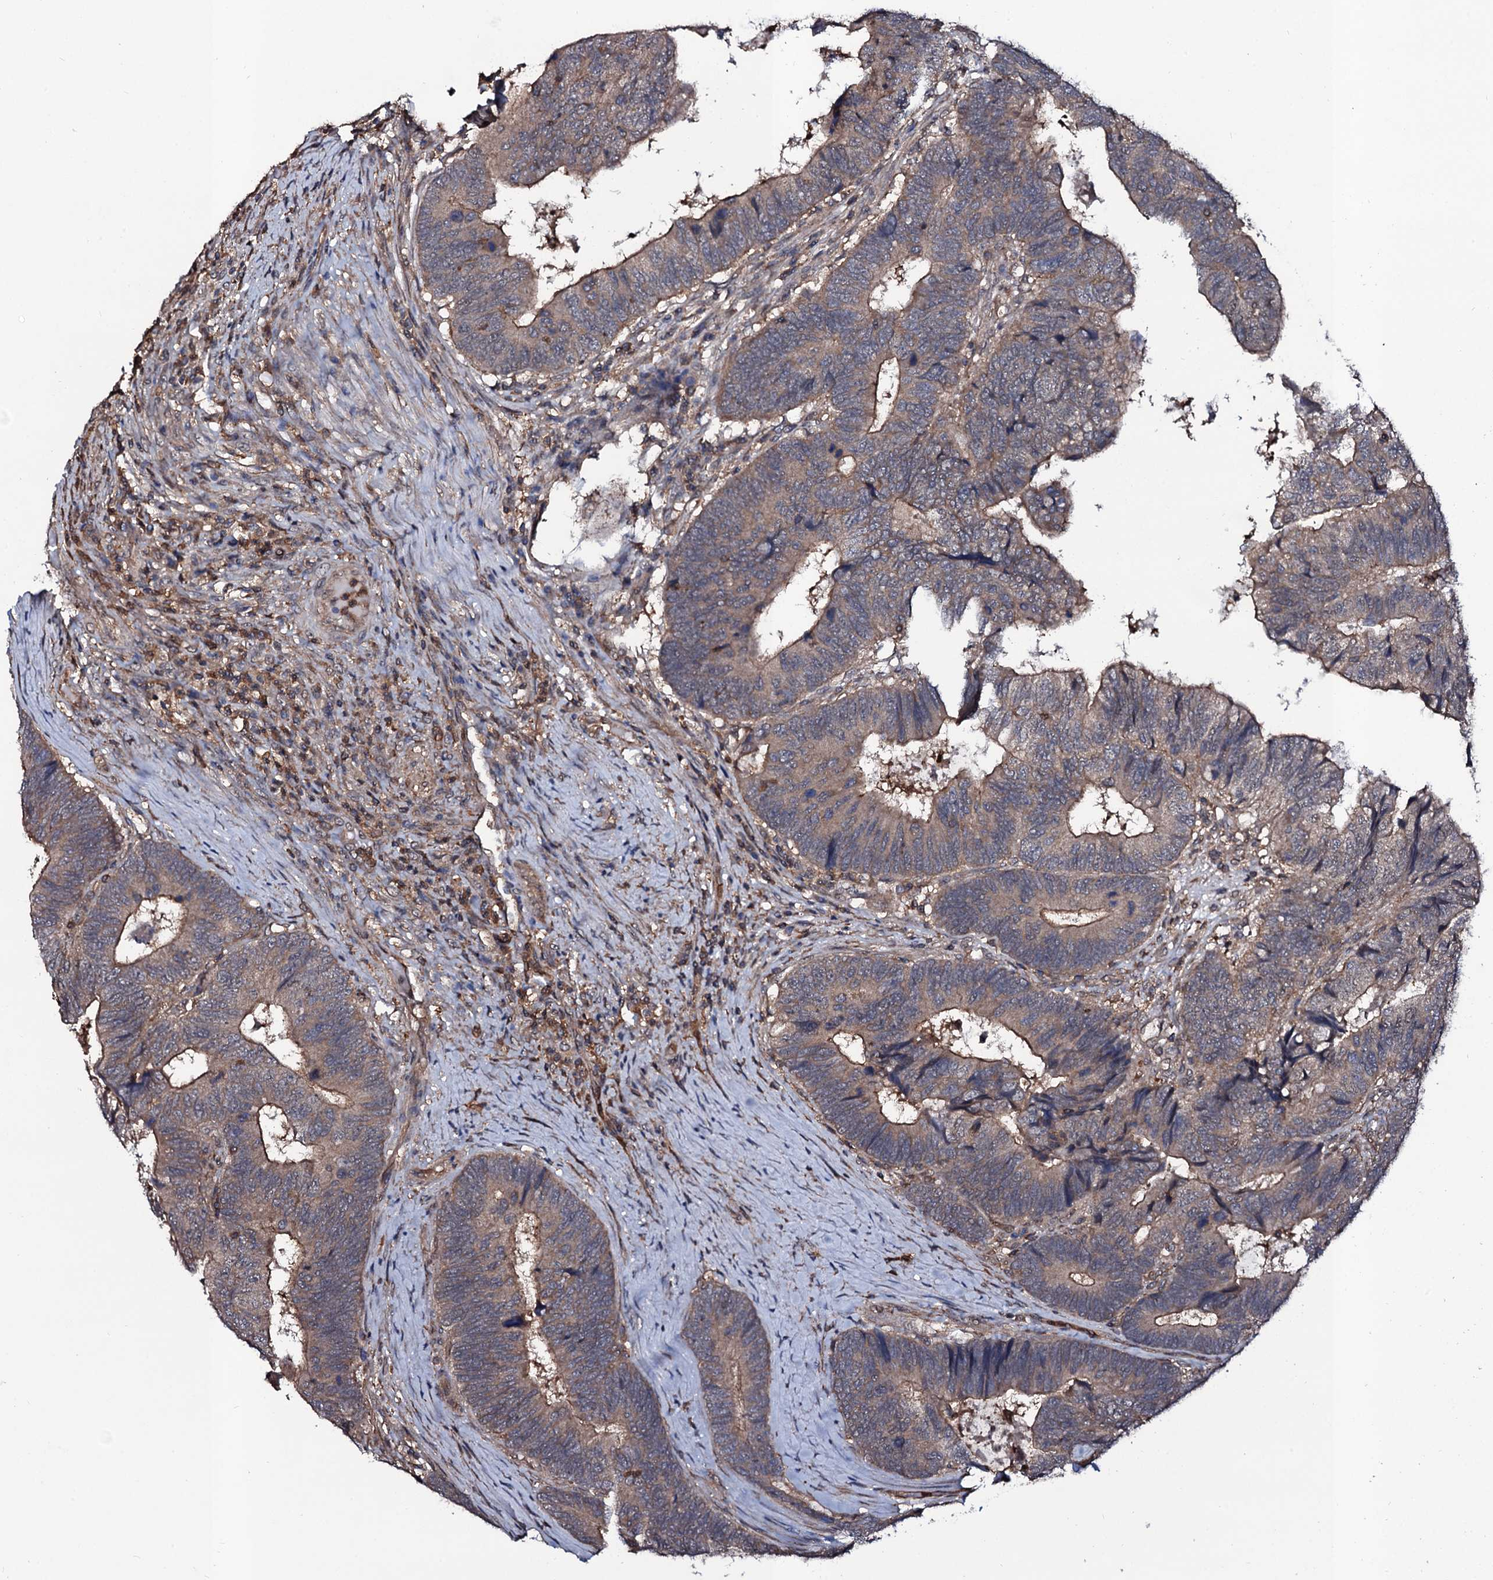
{"staining": {"intensity": "weak", "quantity": ">75%", "location": "cytoplasmic/membranous"}, "tissue": "colorectal cancer", "cell_type": "Tumor cells", "image_type": "cancer", "snomed": [{"axis": "morphology", "description": "Adenocarcinoma, NOS"}, {"axis": "topography", "description": "Colon"}], "caption": "Immunohistochemical staining of colorectal cancer shows weak cytoplasmic/membranous protein staining in approximately >75% of tumor cells. Nuclei are stained in blue.", "gene": "COG6", "patient": {"sex": "female", "age": 67}}